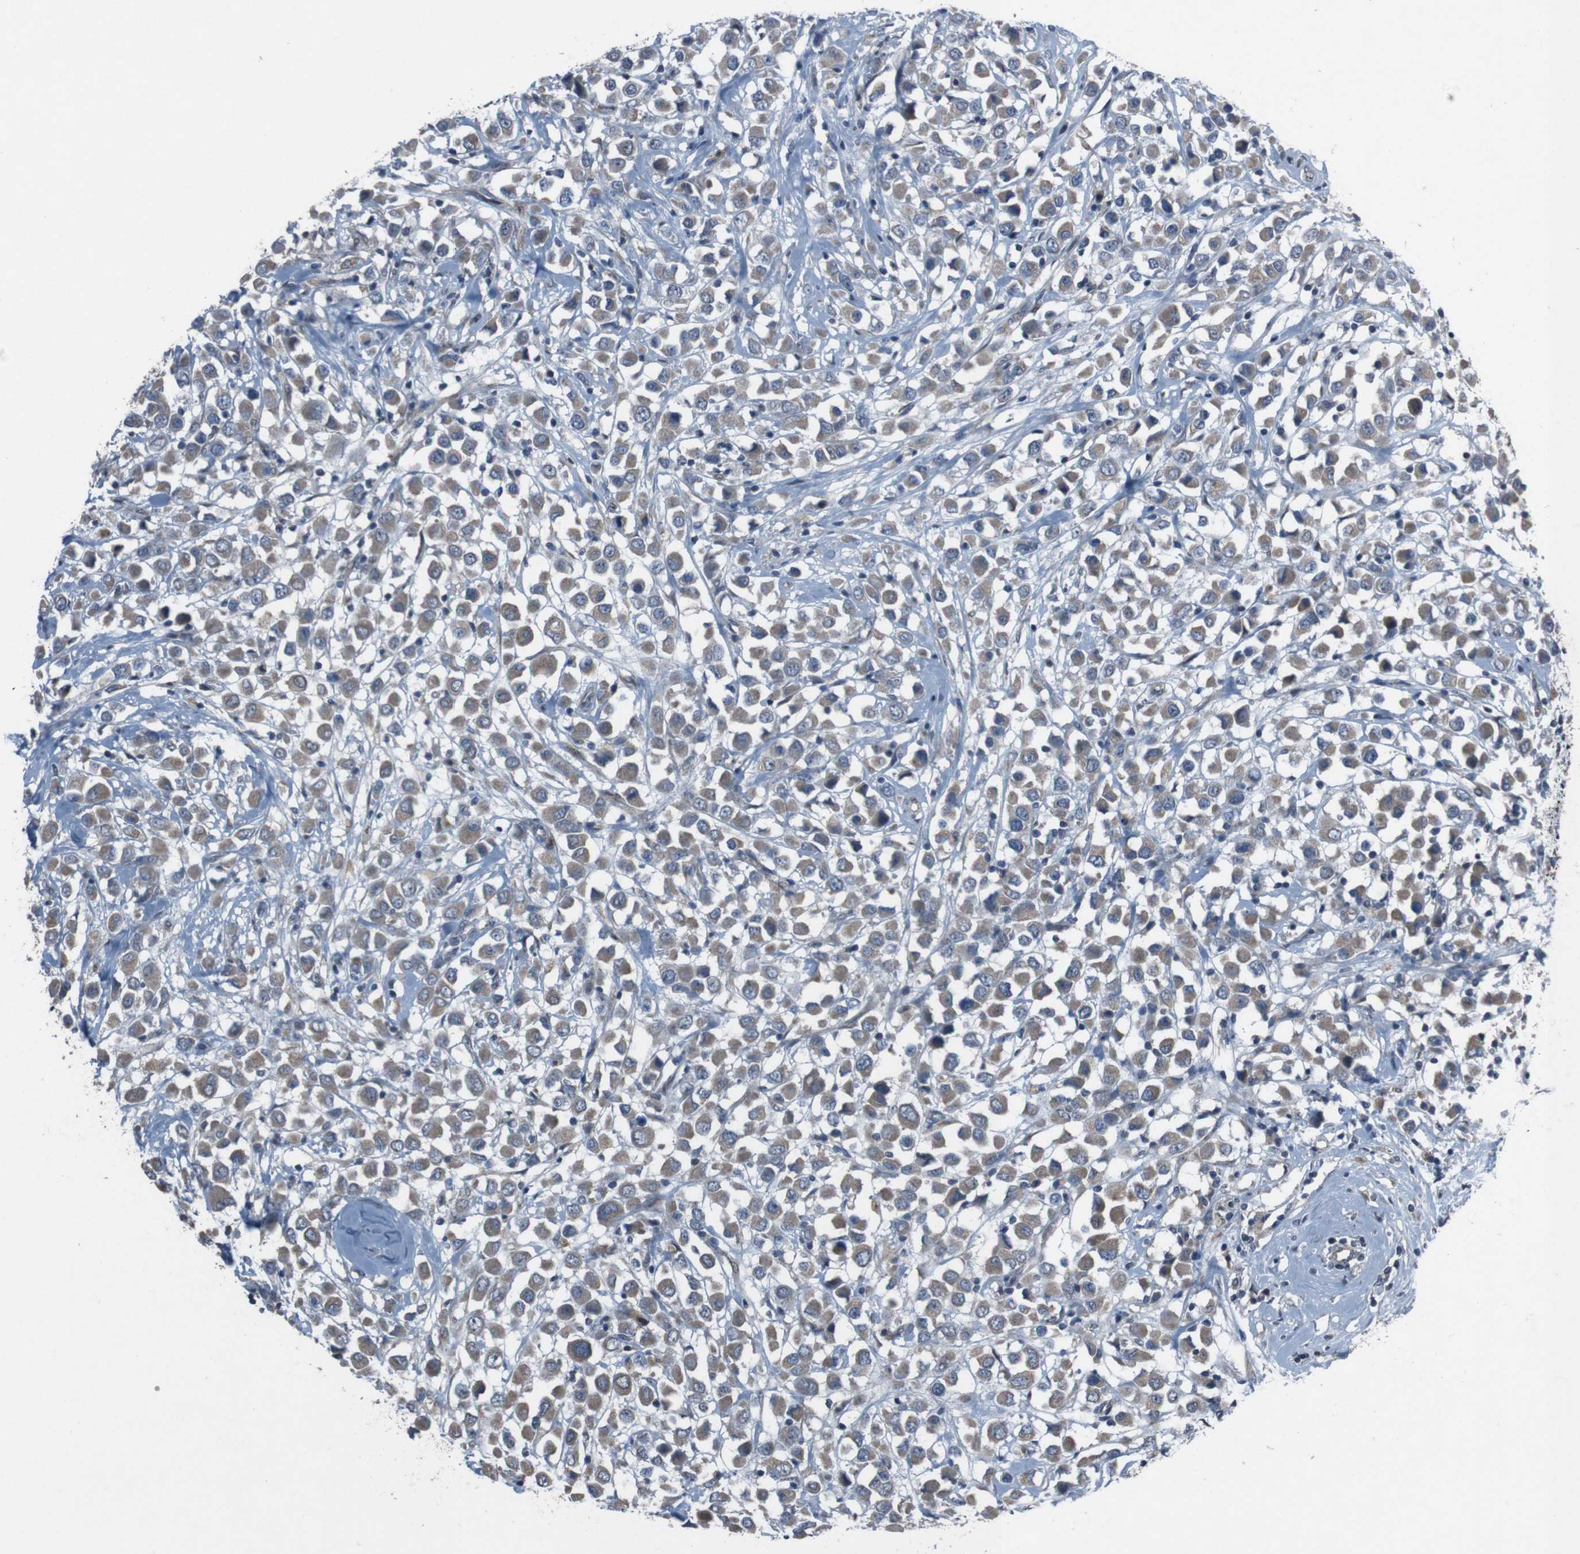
{"staining": {"intensity": "moderate", "quantity": ">75%", "location": "cytoplasmic/membranous"}, "tissue": "breast cancer", "cell_type": "Tumor cells", "image_type": "cancer", "snomed": [{"axis": "morphology", "description": "Duct carcinoma"}, {"axis": "topography", "description": "Breast"}], "caption": "The histopathology image displays immunohistochemical staining of breast cancer (invasive ductal carcinoma). There is moderate cytoplasmic/membranous staining is present in approximately >75% of tumor cells.", "gene": "EFNA5", "patient": {"sex": "female", "age": 61}}